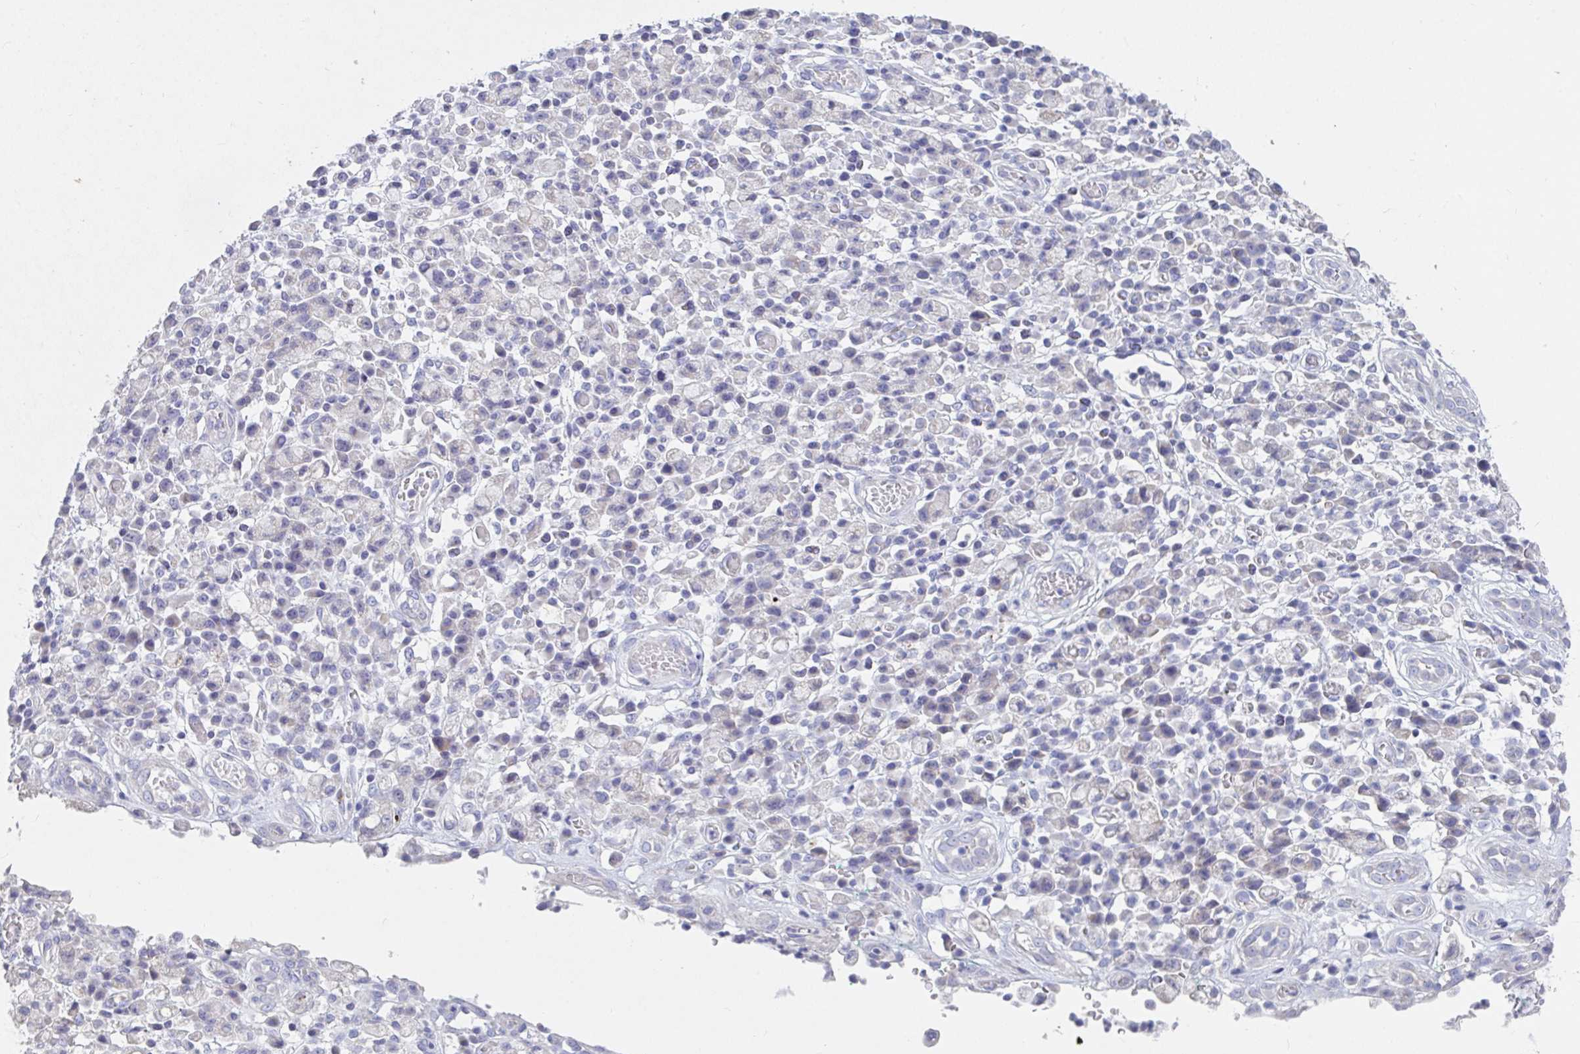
{"staining": {"intensity": "negative", "quantity": "none", "location": "none"}, "tissue": "stomach cancer", "cell_type": "Tumor cells", "image_type": "cancer", "snomed": [{"axis": "morphology", "description": "Adenocarcinoma, NOS"}, {"axis": "topography", "description": "Stomach"}], "caption": "This is a micrograph of immunohistochemistry staining of stomach cancer, which shows no expression in tumor cells.", "gene": "ZNF561", "patient": {"sex": "male", "age": 77}}